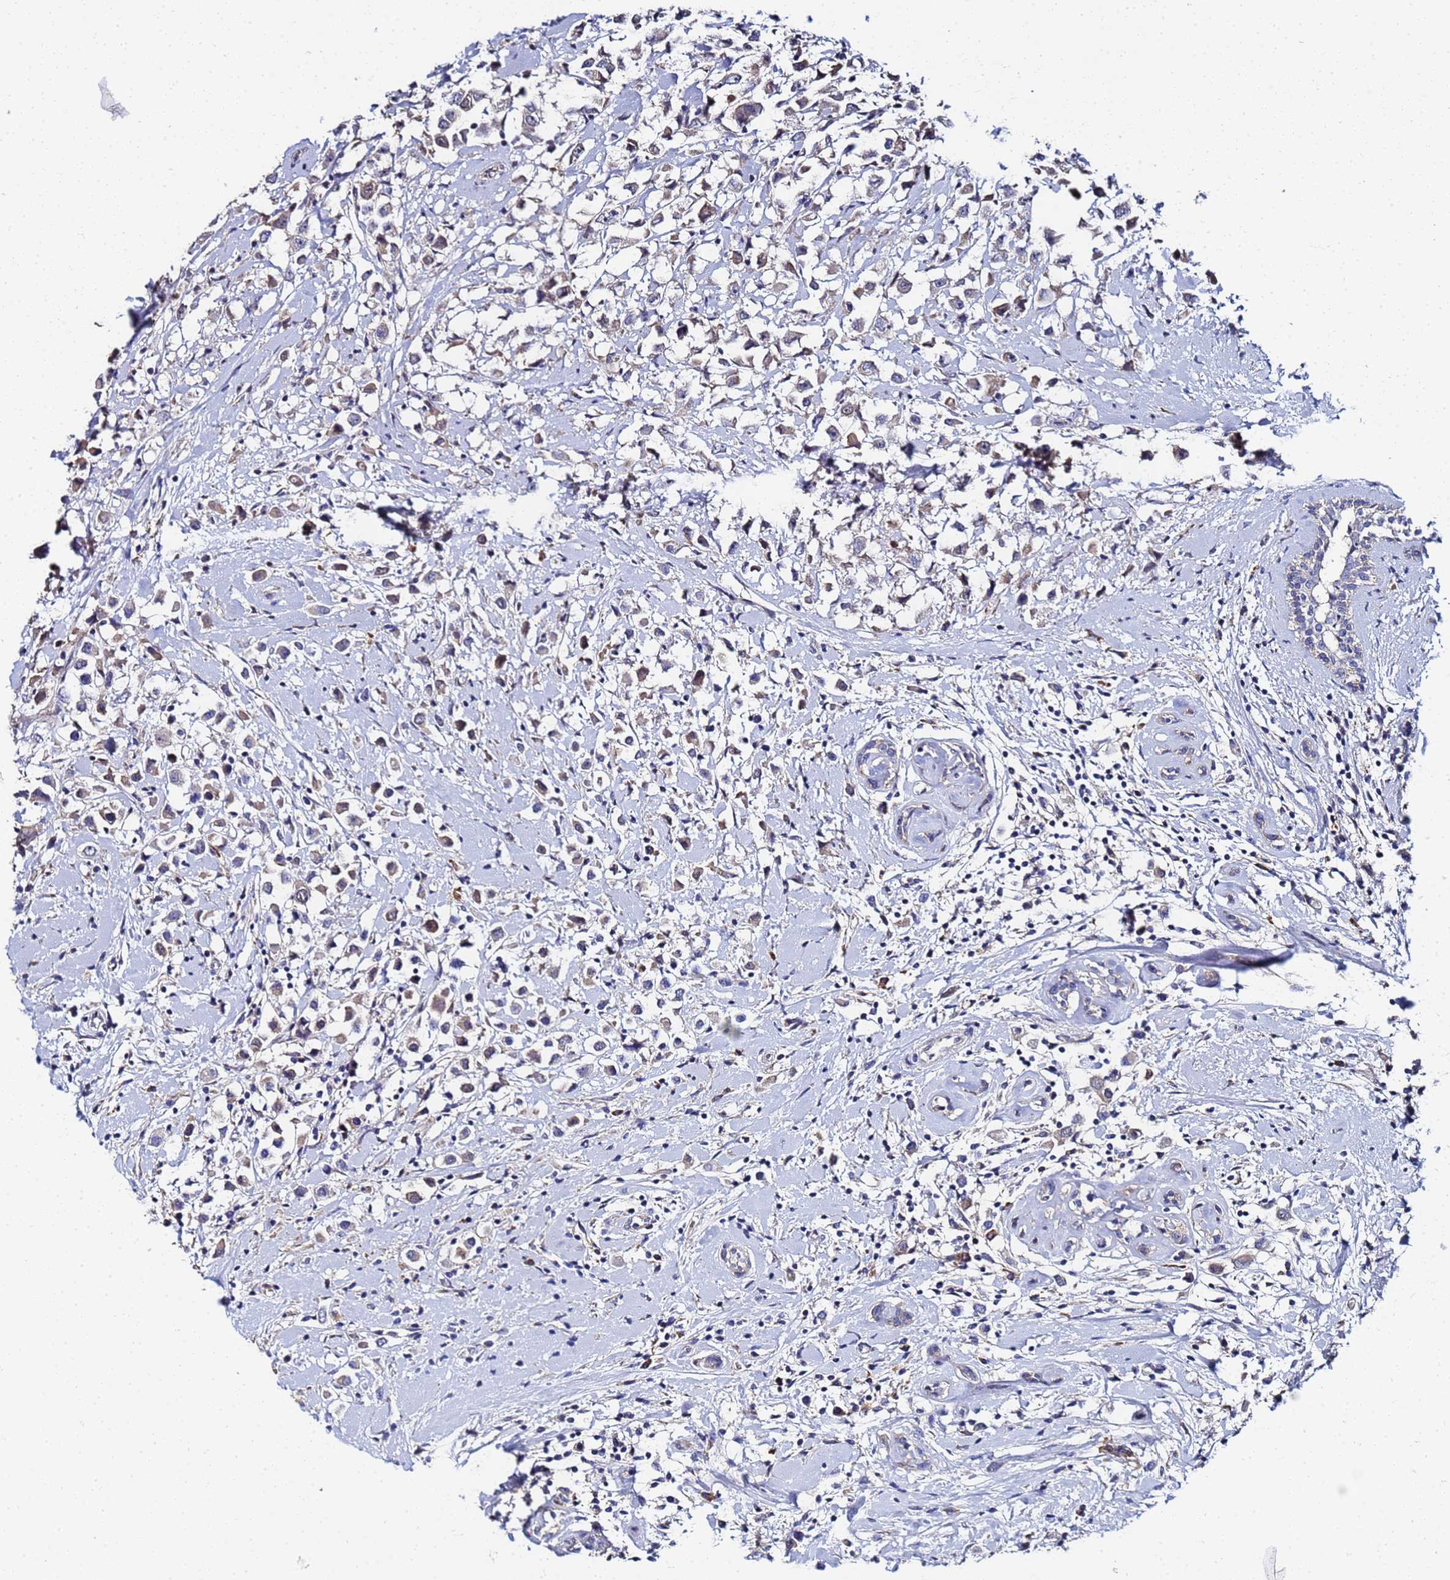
{"staining": {"intensity": "weak", "quantity": "25%-75%", "location": "cytoplasmic/membranous"}, "tissue": "breast cancer", "cell_type": "Tumor cells", "image_type": "cancer", "snomed": [{"axis": "morphology", "description": "Duct carcinoma"}, {"axis": "topography", "description": "Breast"}], "caption": "Tumor cells show weak cytoplasmic/membranous expression in approximately 25%-75% of cells in breast cancer (infiltrating ductal carcinoma).", "gene": "TCP10L", "patient": {"sex": "female", "age": 87}}